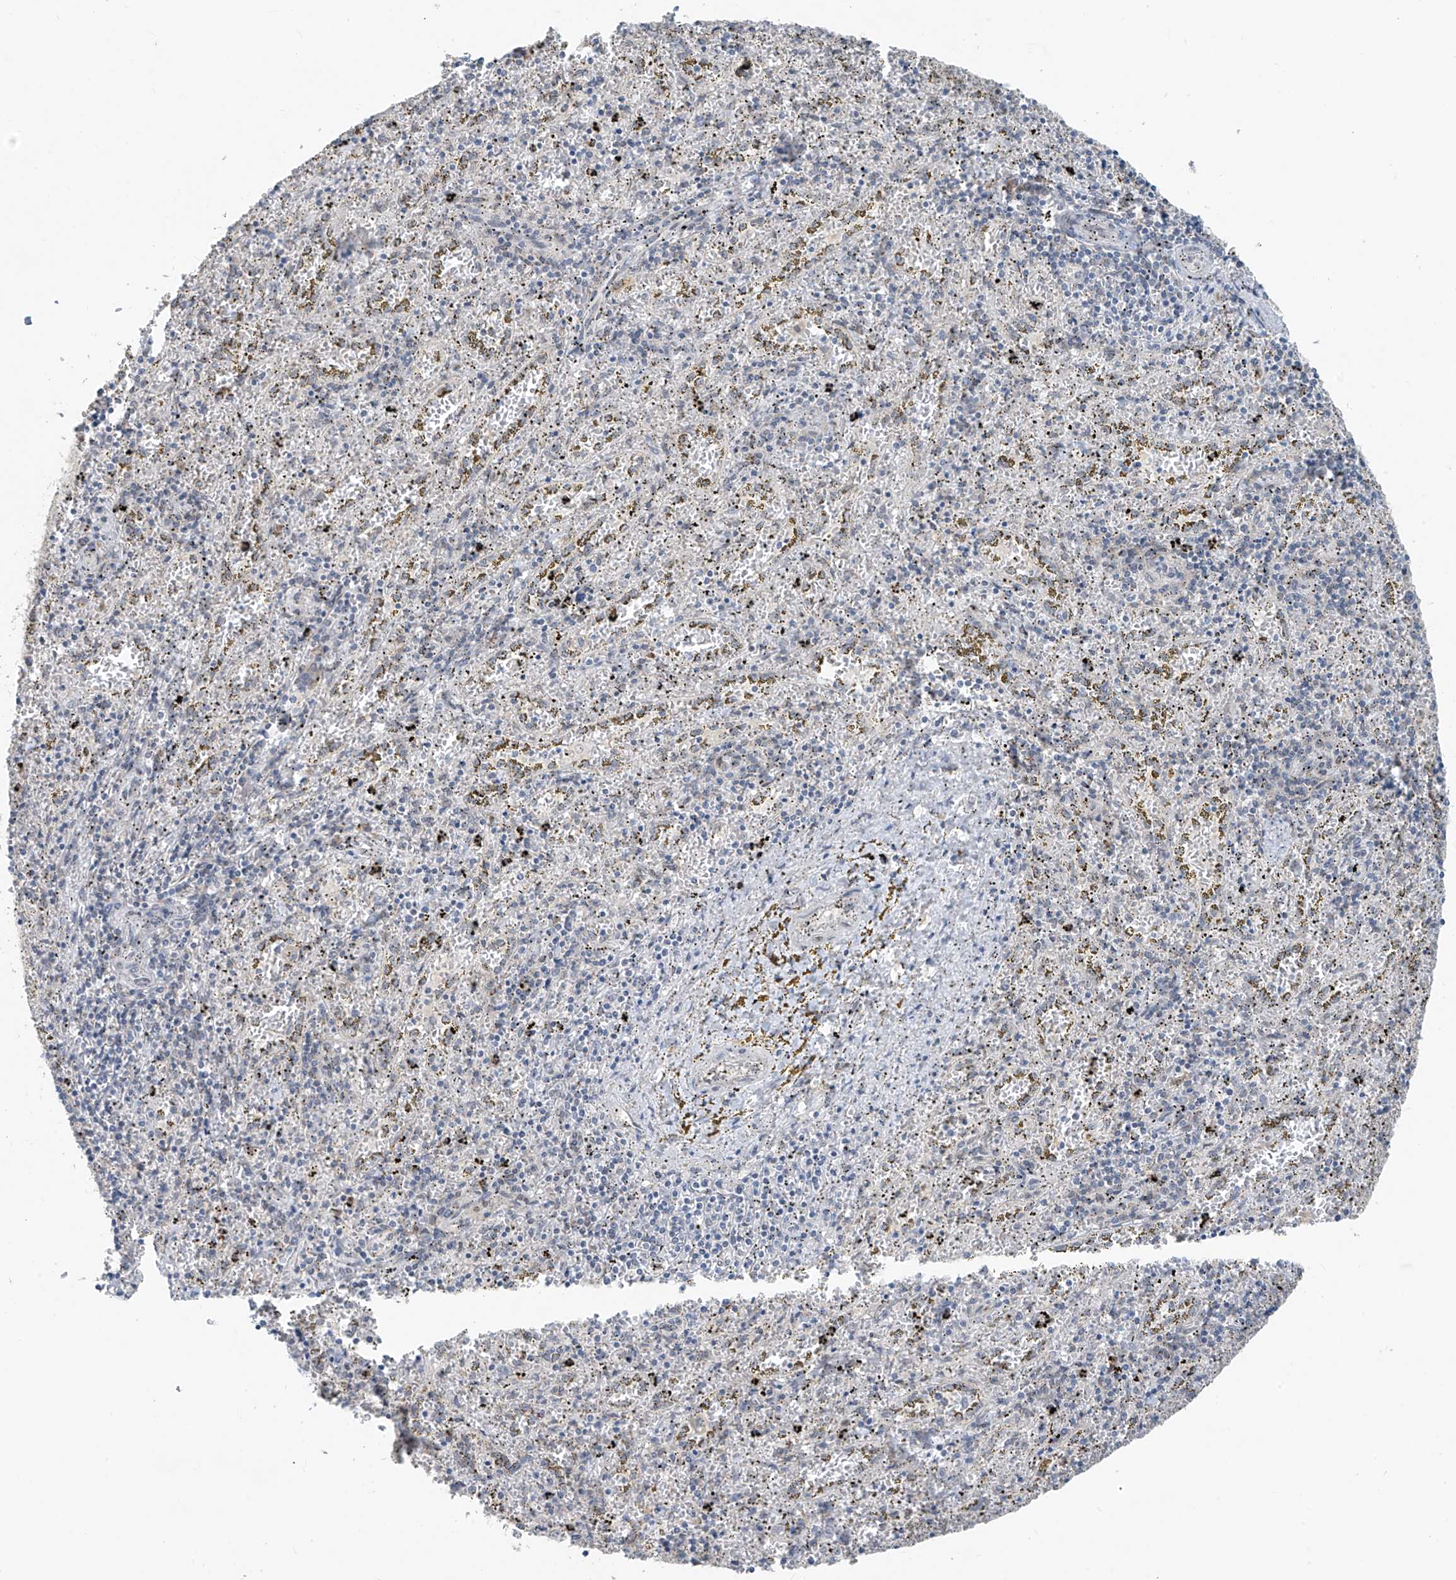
{"staining": {"intensity": "moderate", "quantity": "<25%", "location": "cytoplasmic/membranous"}, "tissue": "spleen", "cell_type": "Cells in red pulp", "image_type": "normal", "snomed": [{"axis": "morphology", "description": "Normal tissue, NOS"}, {"axis": "topography", "description": "Spleen"}], "caption": "DAB immunohistochemical staining of benign spleen displays moderate cytoplasmic/membranous protein expression in about <25% of cells in red pulp.", "gene": "CYP4V2", "patient": {"sex": "male", "age": 11}}